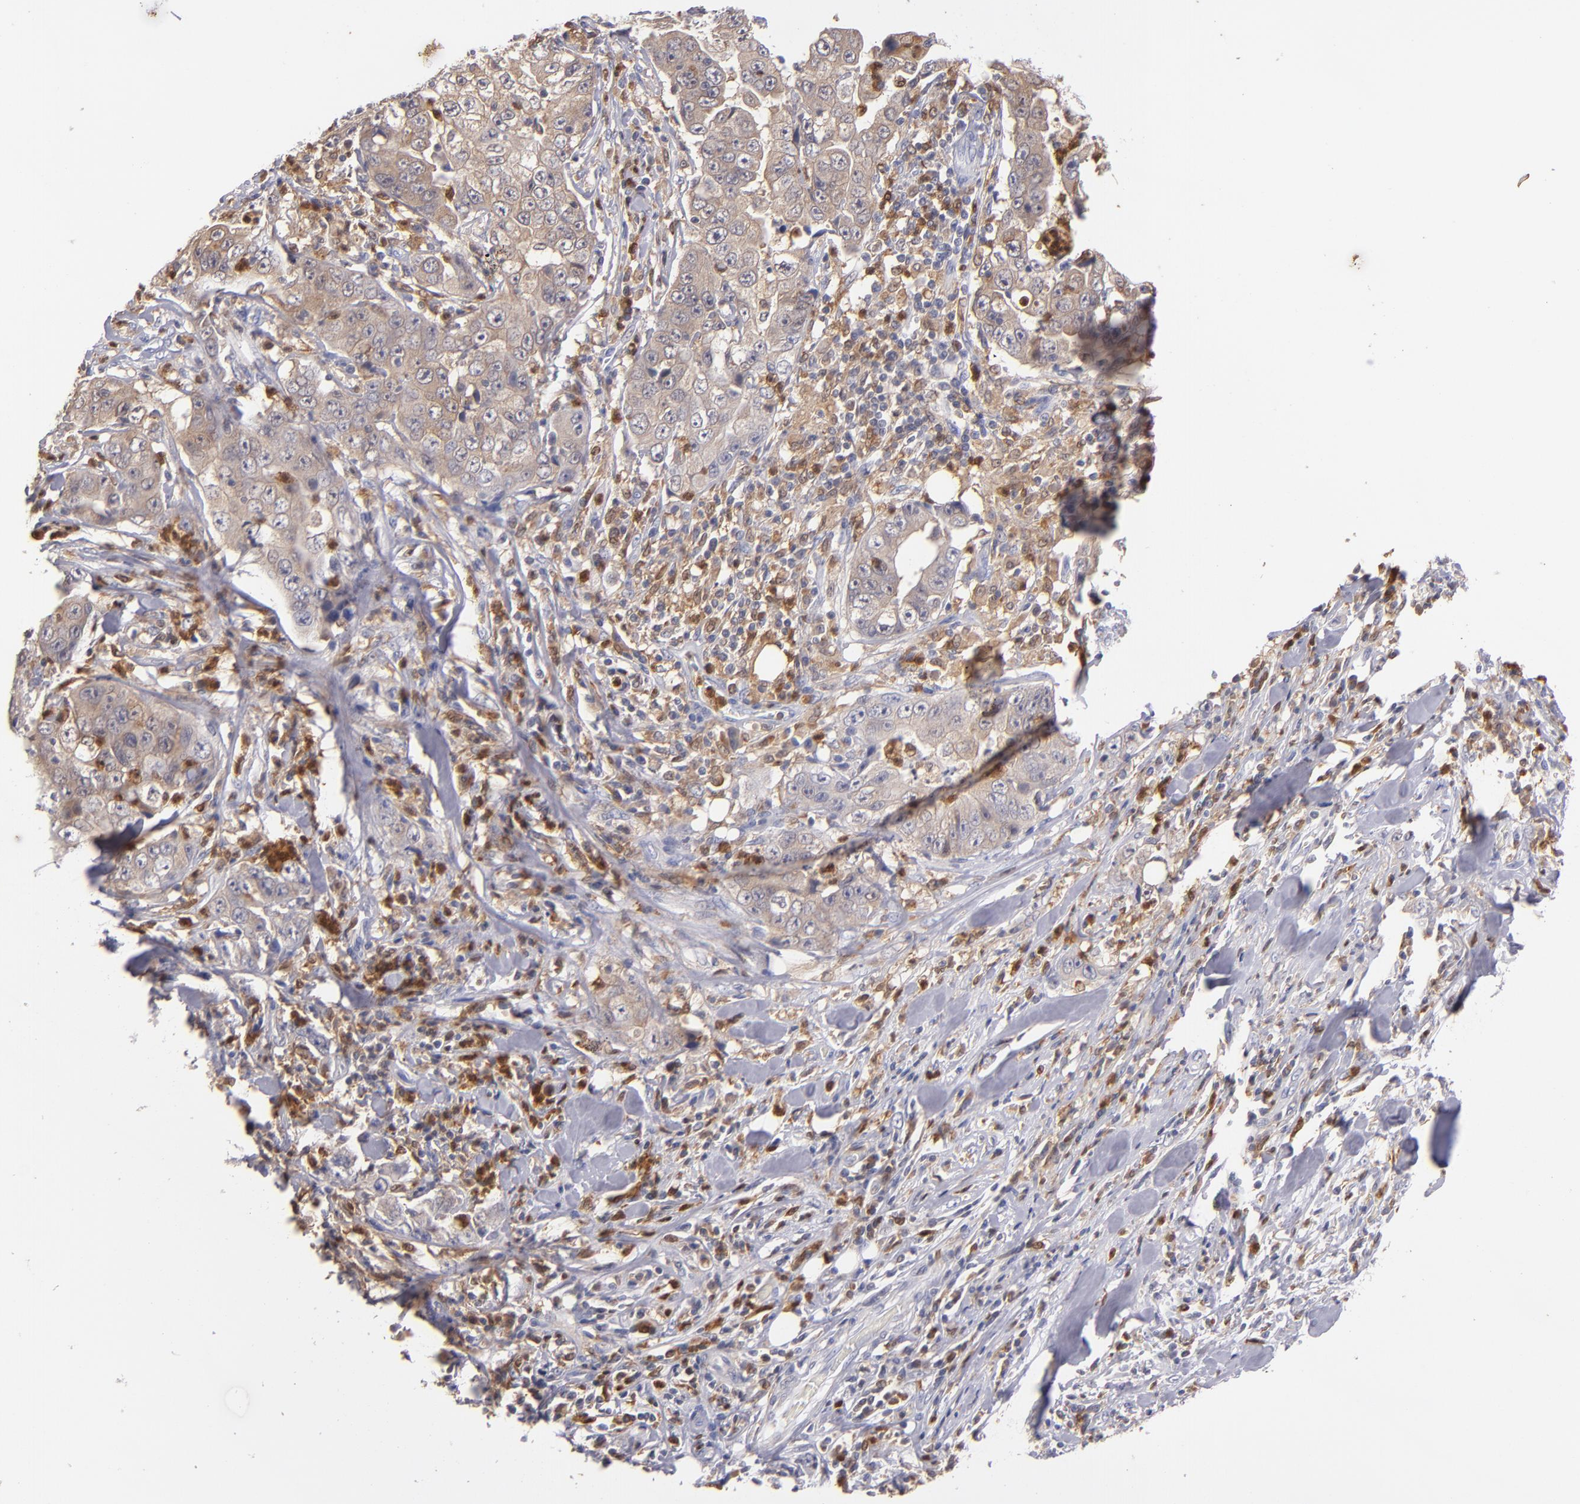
{"staining": {"intensity": "moderate", "quantity": "25%-75%", "location": "cytoplasmic/membranous"}, "tissue": "lung cancer", "cell_type": "Tumor cells", "image_type": "cancer", "snomed": [{"axis": "morphology", "description": "Squamous cell carcinoma, NOS"}, {"axis": "topography", "description": "Lung"}], "caption": "Lung cancer stained for a protein demonstrates moderate cytoplasmic/membranous positivity in tumor cells.", "gene": "PRKCD", "patient": {"sex": "male", "age": 64}}